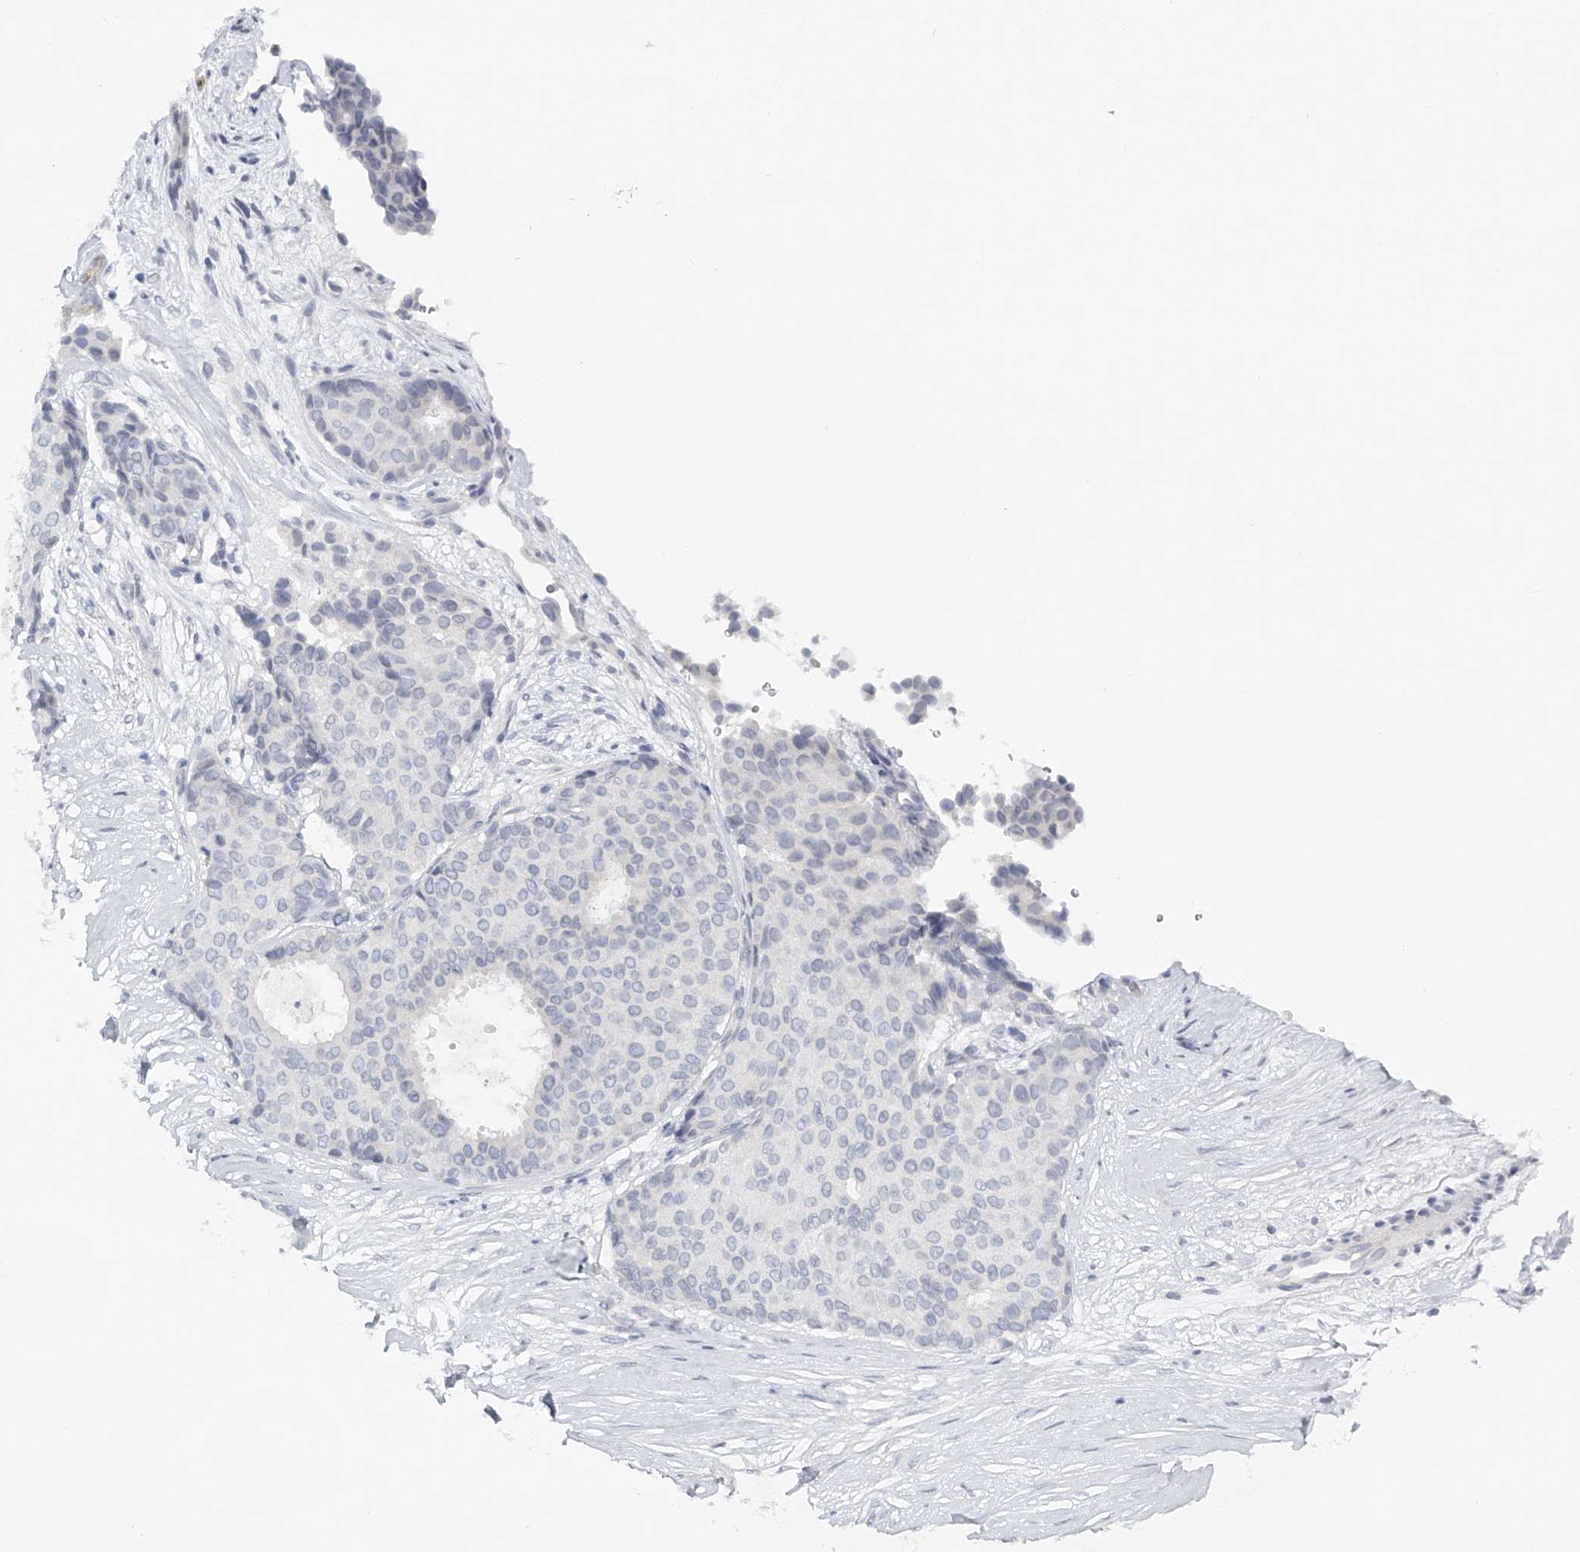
{"staining": {"intensity": "negative", "quantity": "none", "location": "none"}, "tissue": "breast cancer", "cell_type": "Tumor cells", "image_type": "cancer", "snomed": [{"axis": "morphology", "description": "Duct carcinoma"}, {"axis": "topography", "description": "Breast"}], "caption": "Immunohistochemistry (IHC) micrograph of breast cancer (infiltrating ductal carcinoma) stained for a protein (brown), which displays no staining in tumor cells. (Stains: DAB (3,3'-diaminobenzidine) immunohistochemistry (IHC) with hematoxylin counter stain, Microscopy: brightfield microscopy at high magnification).", "gene": "FAT2", "patient": {"sex": "female", "age": 75}}